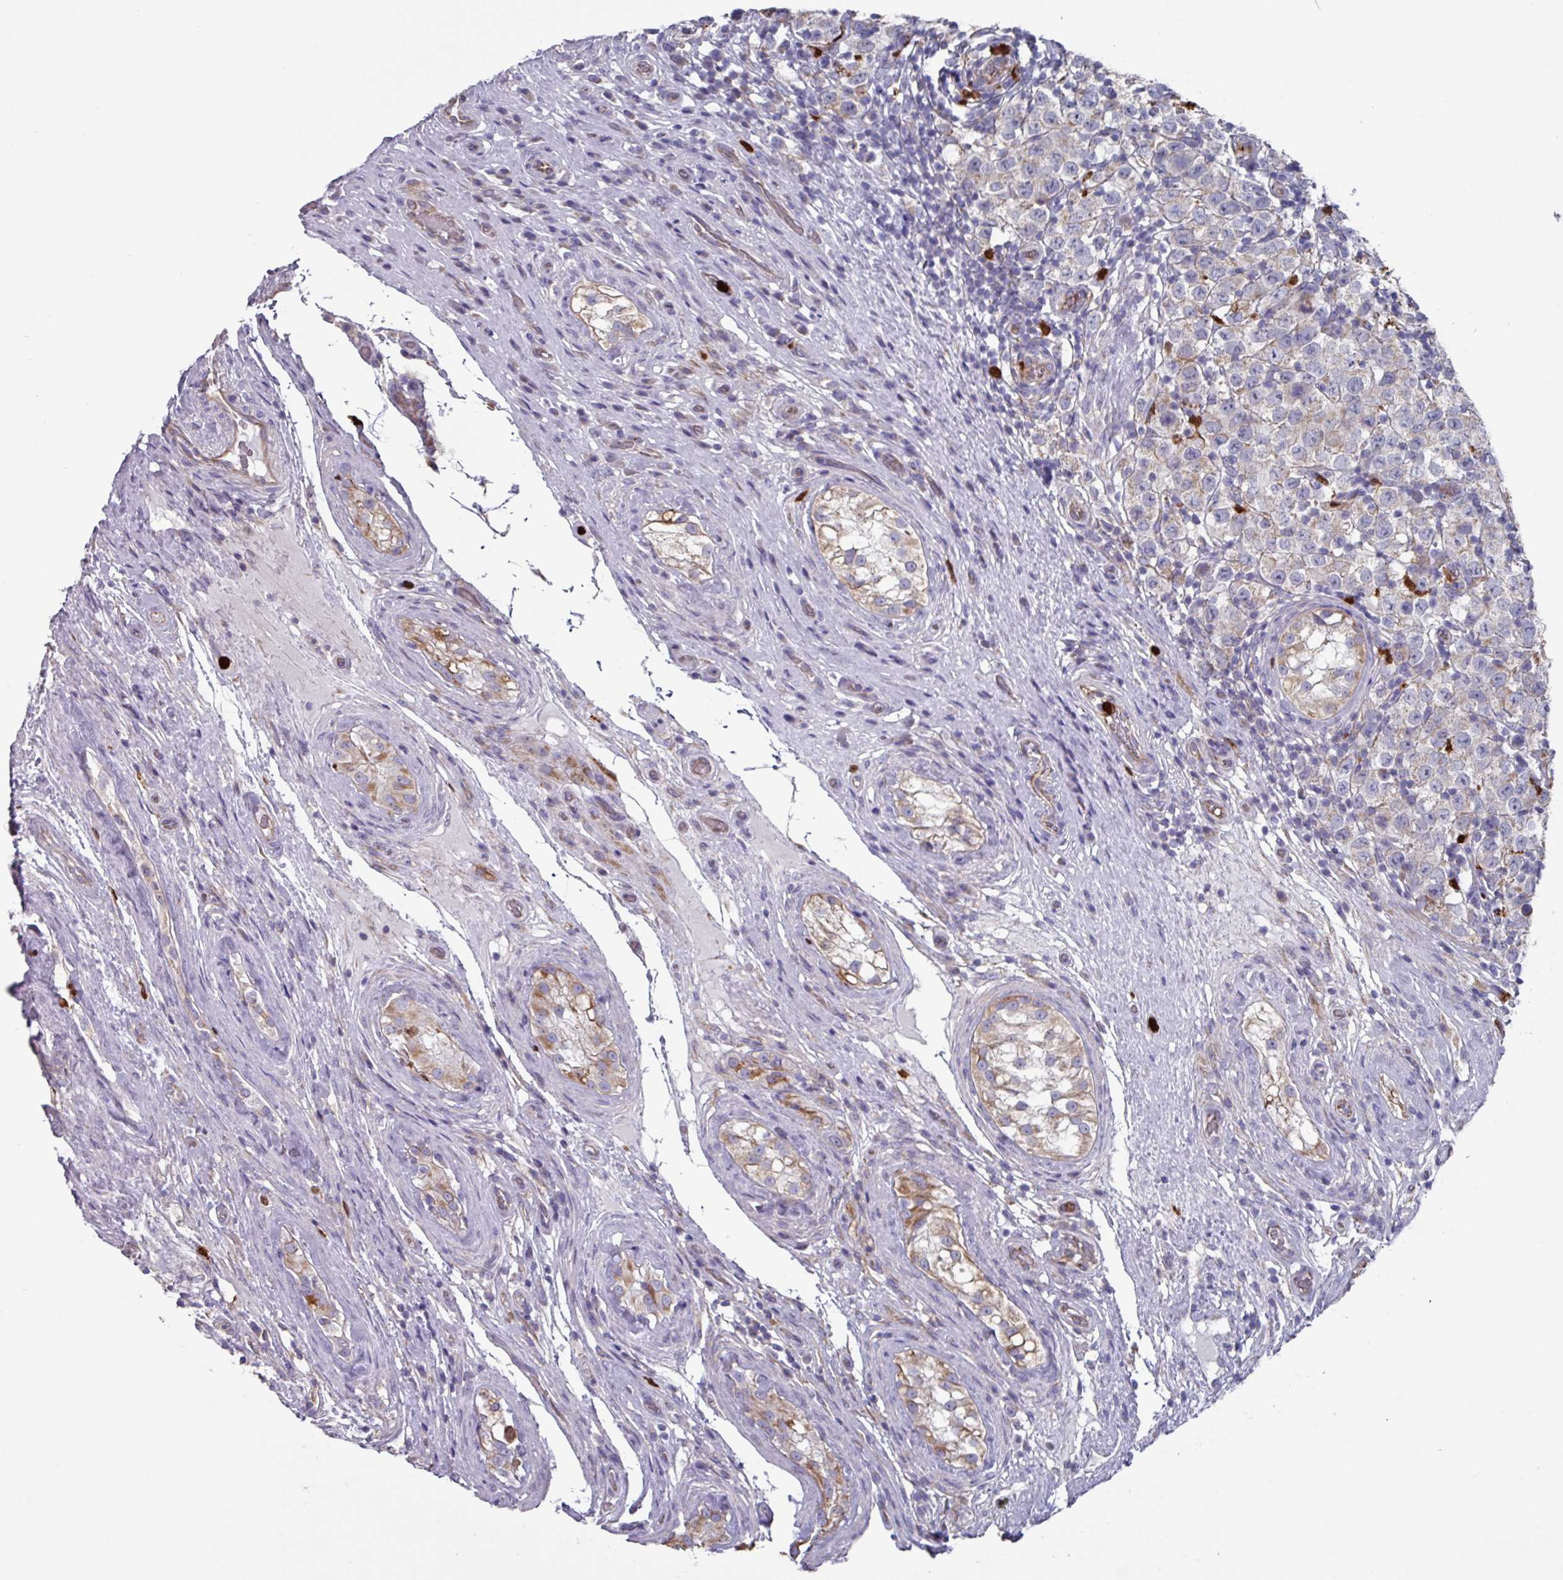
{"staining": {"intensity": "weak", "quantity": "25%-75%", "location": "cytoplasmic/membranous"}, "tissue": "testis cancer", "cell_type": "Tumor cells", "image_type": "cancer", "snomed": [{"axis": "morphology", "description": "Seminoma, NOS"}, {"axis": "morphology", "description": "Carcinoma, Embryonal, NOS"}, {"axis": "topography", "description": "Testis"}], "caption": "This is an image of immunohistochemistry (IHC) staining of testis cancer, which shows weak positivity in the cytoplasmic/membranous of tumor cells.", "gene": "UQCC2", "patient": {"sex": "male", "age": 41}}